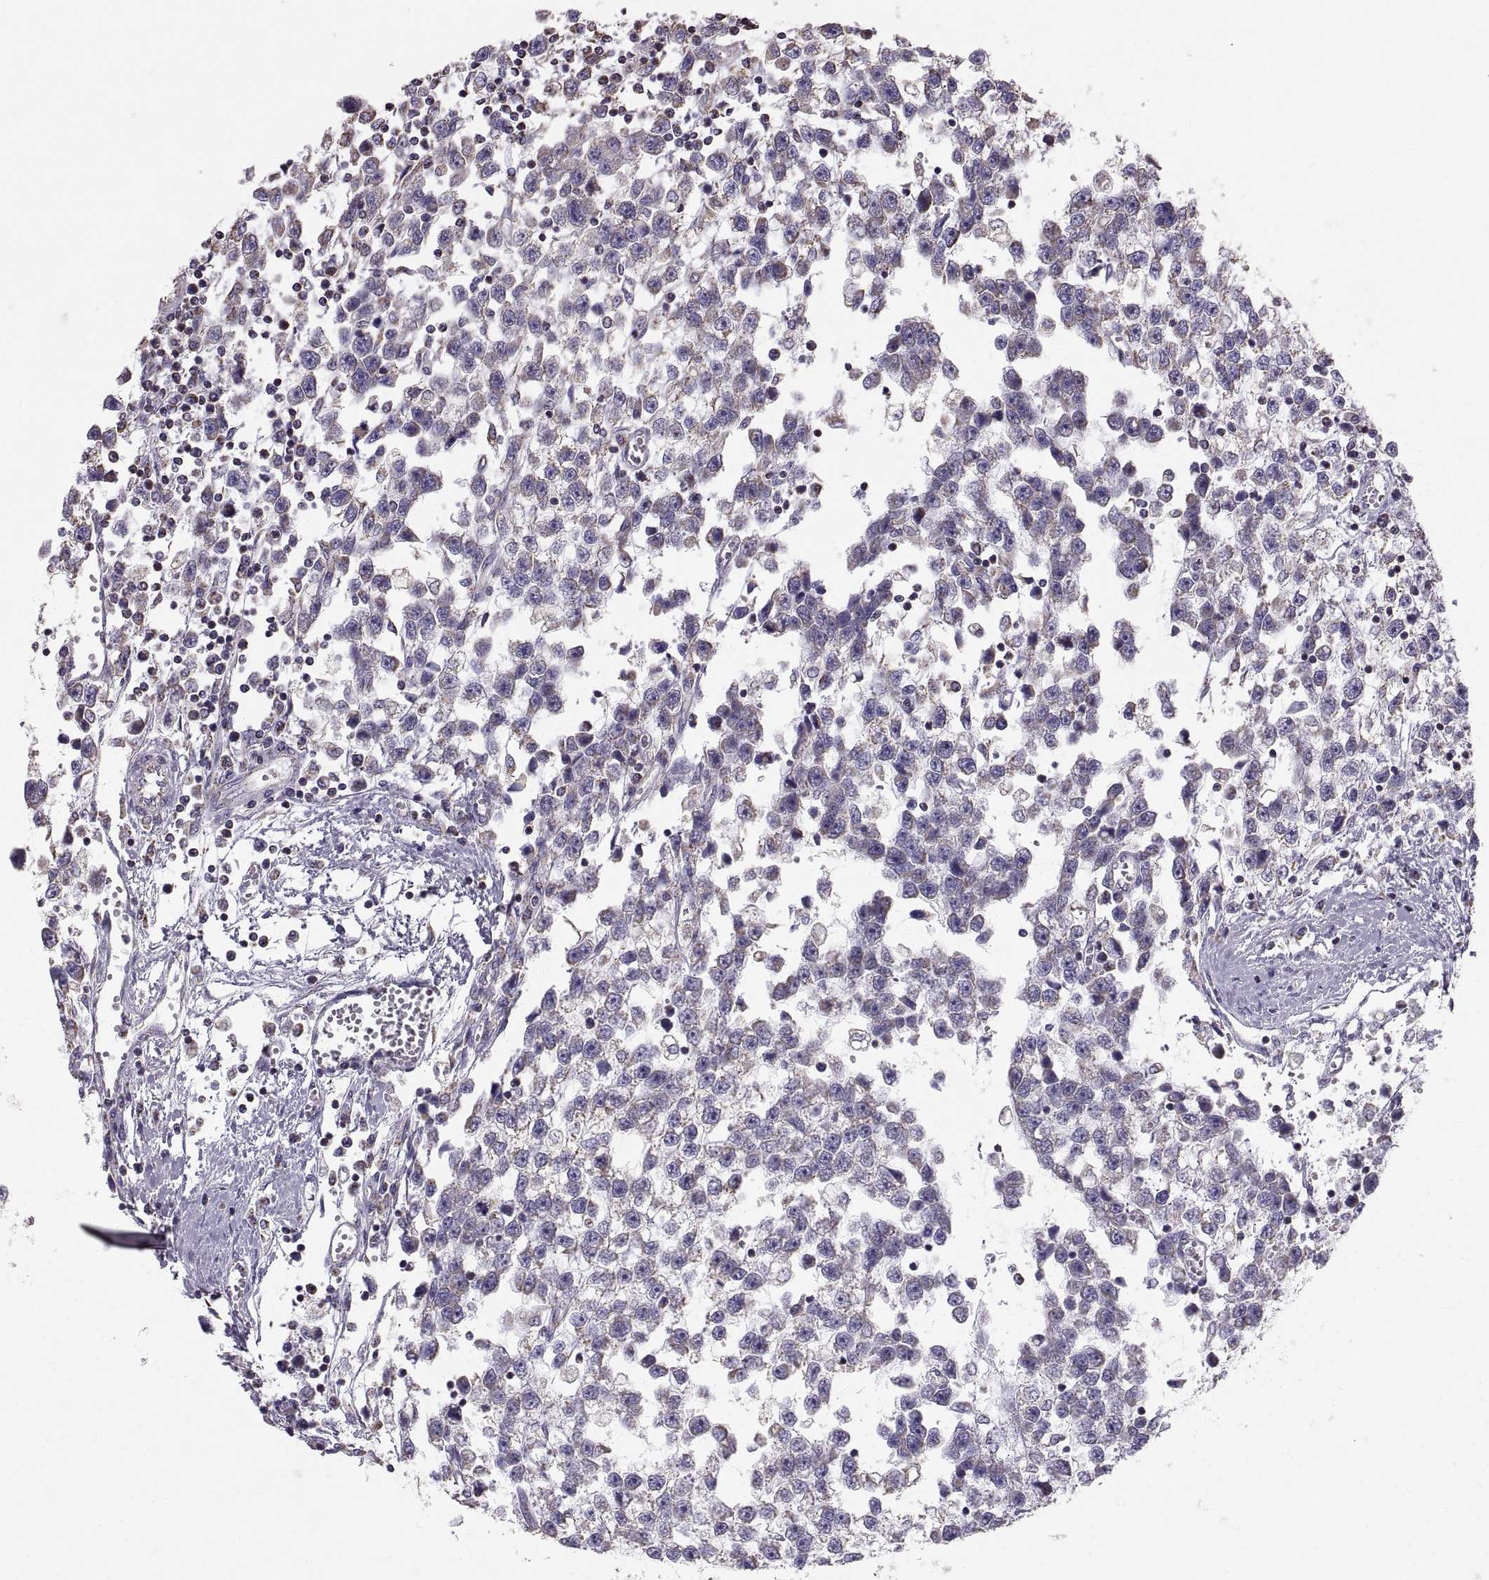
{"staining": {"intensity": "weak", "quantity": "25%-75%", "location": "cytoplasmic/membranous"}, "tissue": "testis cancer", "cell_type": "Tumor cells", "image_type": "cancer", "snomed": [{"axis": "morphology", "description": "Seminoma, NOS"}, {"axis": "topography", "description": "Testis"}], "caption": "Brown immunohistochemical staining in human seminoma (testis) demonstrates weak cytoplasmic/membranous expression in about 25%-75% of tumor cells.", "gene": "STMND1", "patient": {"sex": "male", "age": 34}}